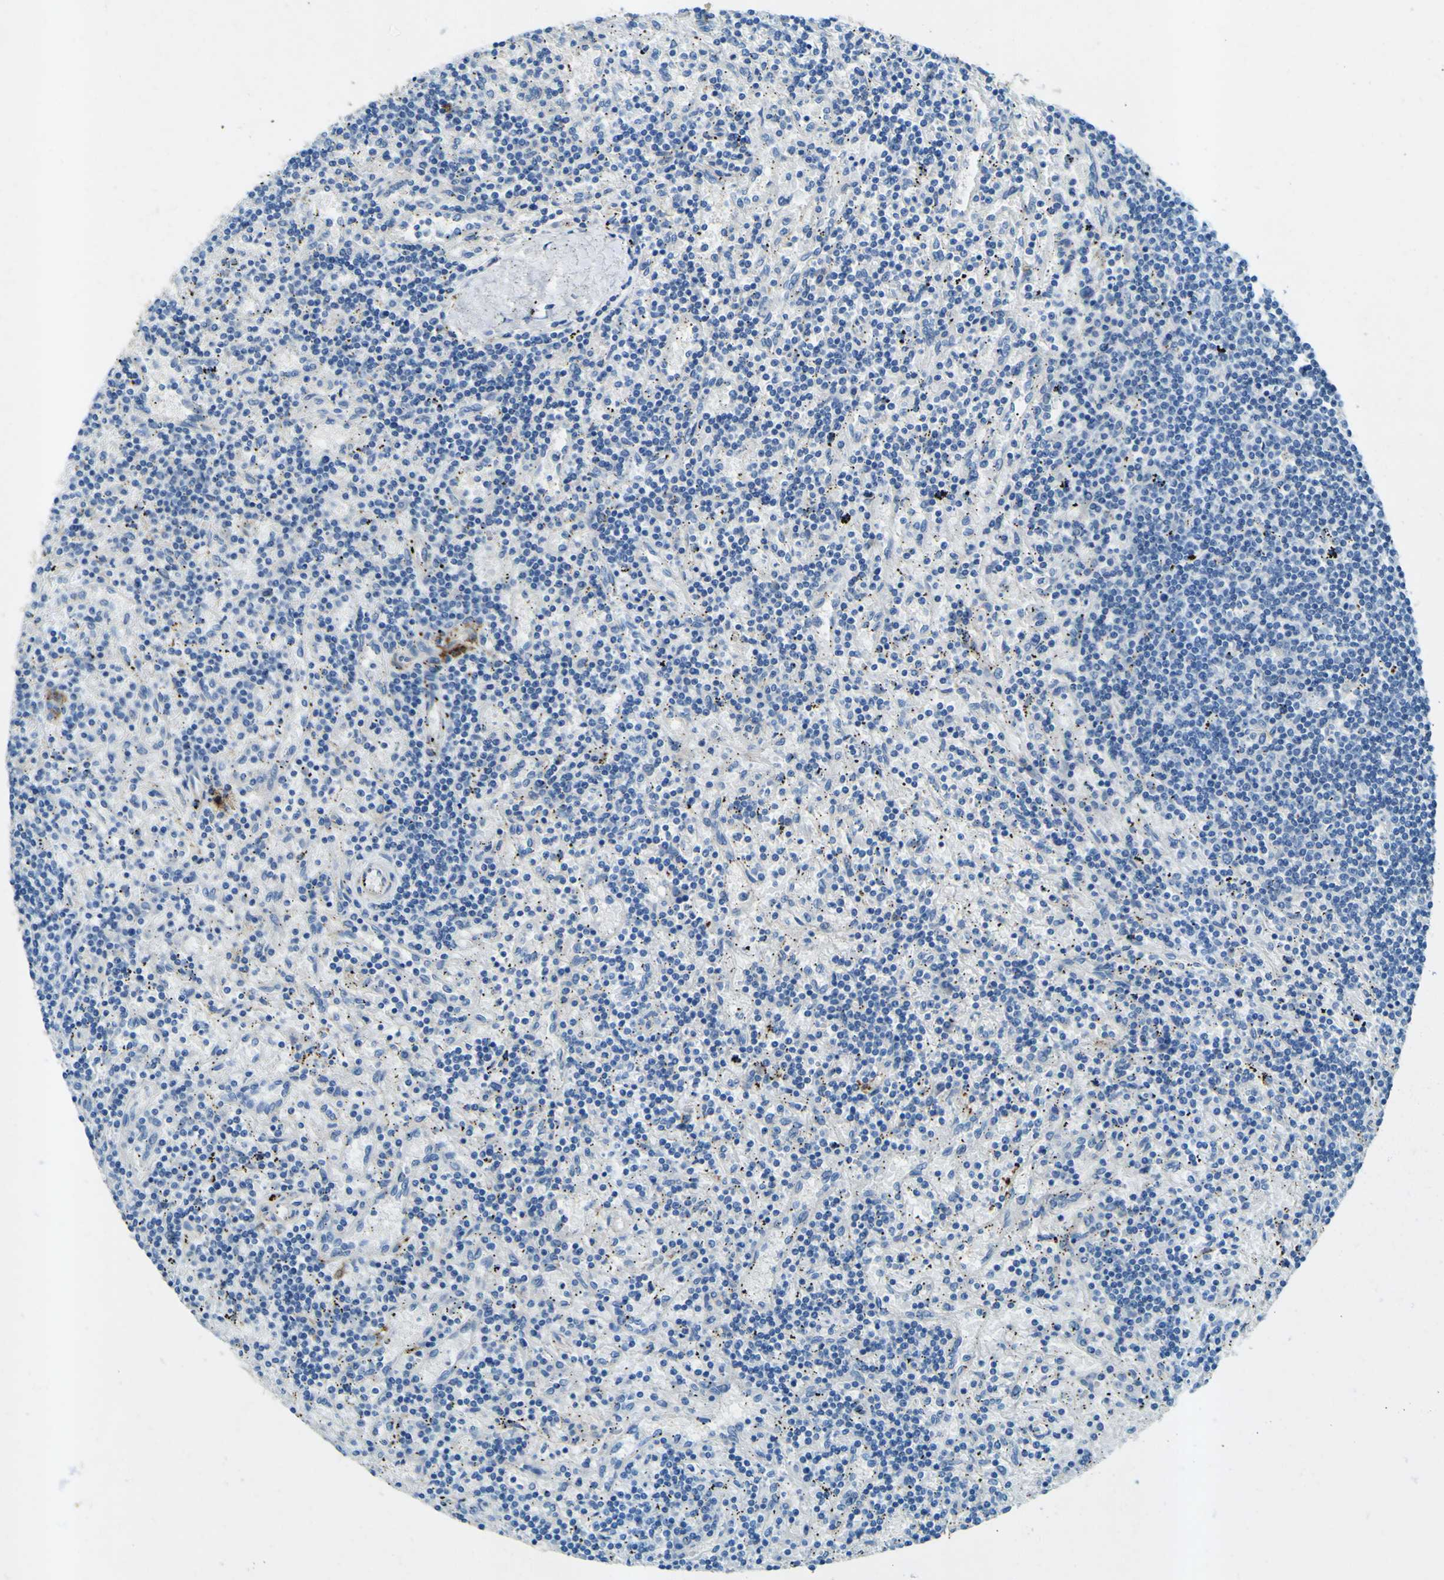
{"staining": {"intensity": "negative", "quantity": "none", "location": "none"}, "tissue": "lymphoma", "cell_type": "Tumor cells", "image_type": "cancer", "snomed": [{"axis": "morphology", "description": "Malignant lymphoma, non-Hodgkin's type, Low grade"}, {"axis": "topography", "description": "Spleen"}], "caption": "Immunohistochemistry image of human lymphoma stained for a protein (brown), which displays no staining in tumor cells.", "gene": "PDE9A", "patient": {"sex": "male", "age": 76}}